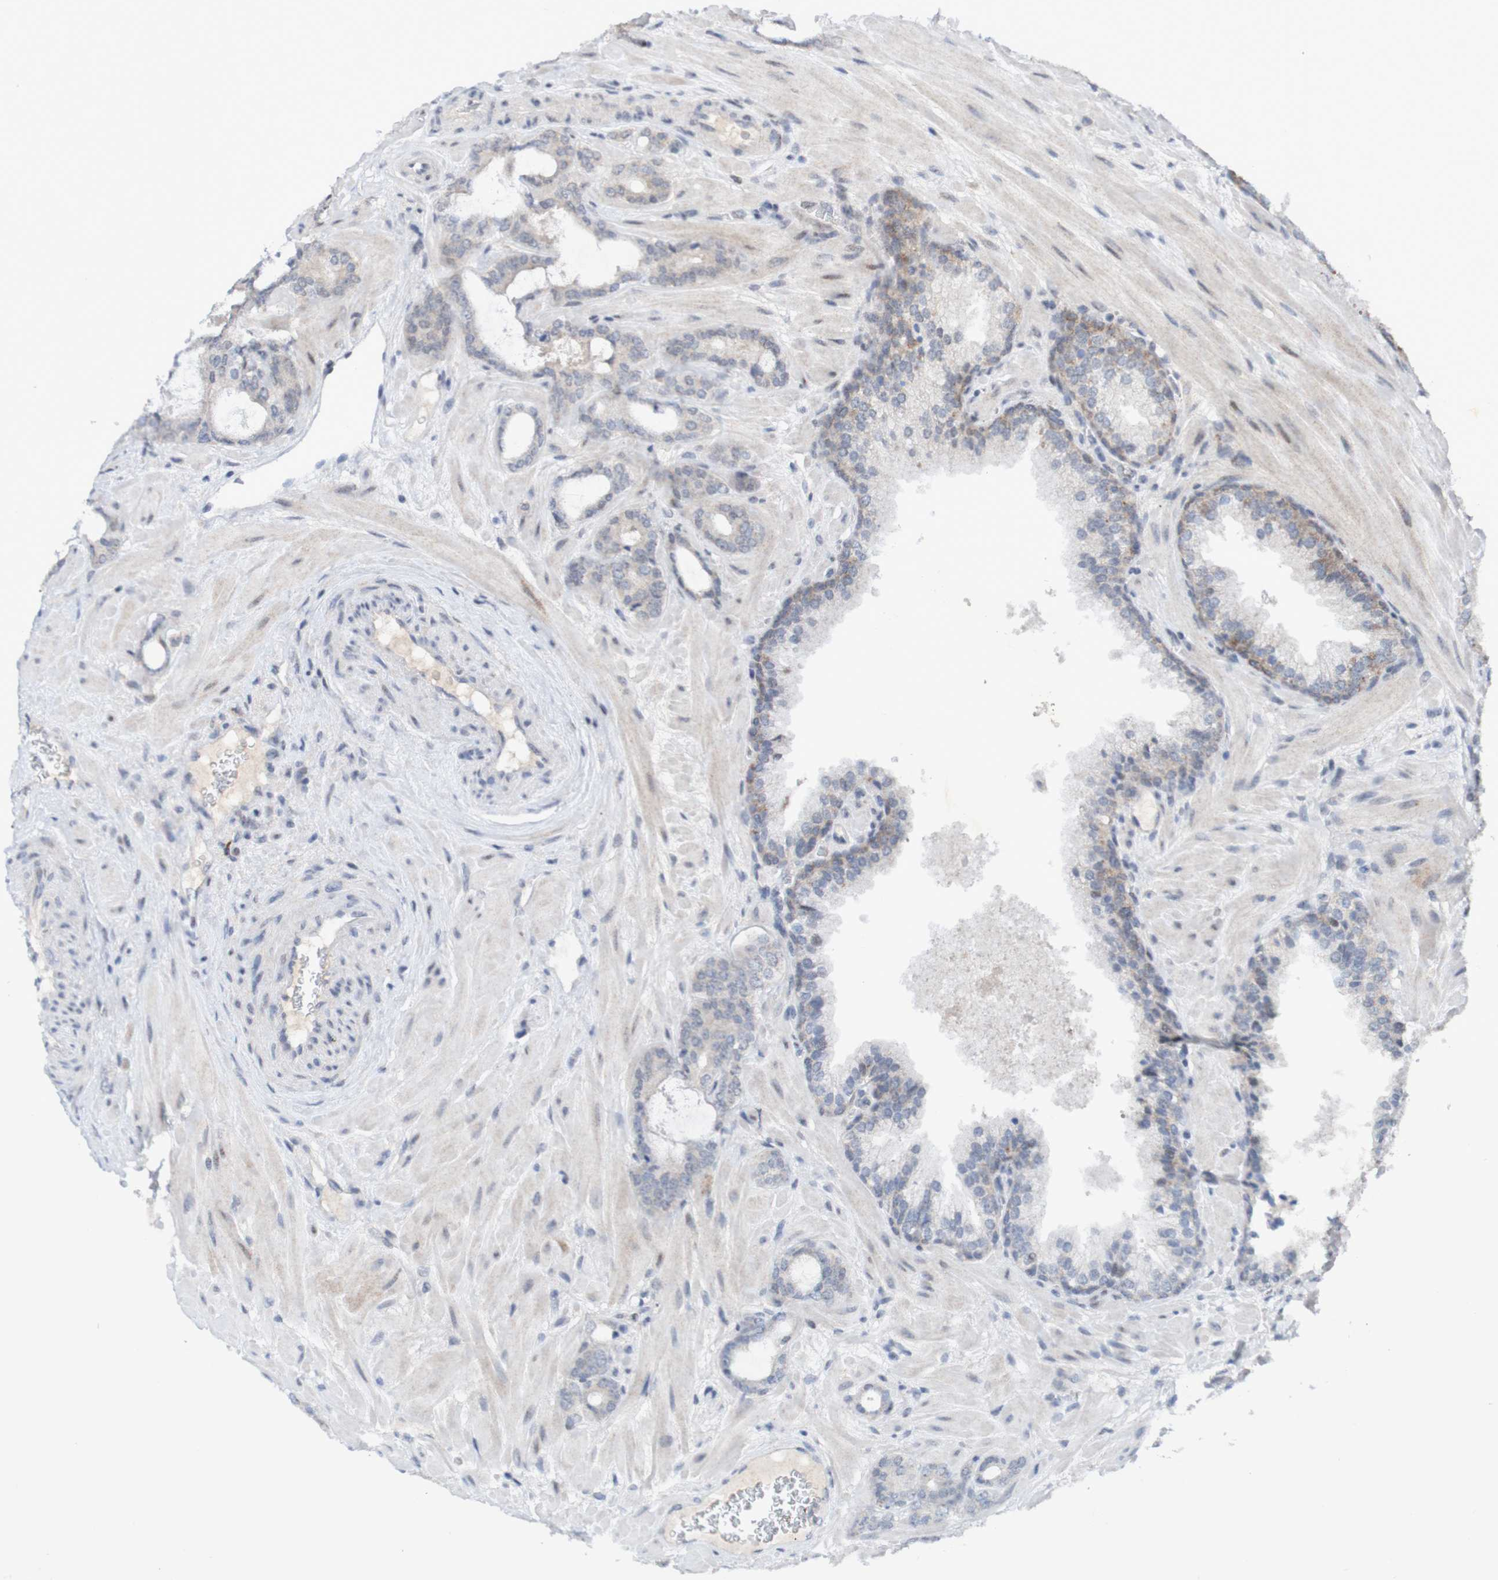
{"staining": {"intensity": "negative", "quantity": "none", "location": "none"}, "tissue": "prostate cancer", "cell_type": "Tumor cells", "image_type": "cancer", "snomed": [{"axis": "morphology", "description": "Adenocarcinoma, Low grade"}, {"axis": "topography", "description": "Prostate"}], "caption": "Immunohistochemistry image of adenocarcinoma (low-grade) (prostate) stained for a protein (brown), which exhibits no positivity in tumor cells.", "gene": "ITLN1", "patient": {"sex": "male", "age": 63}}